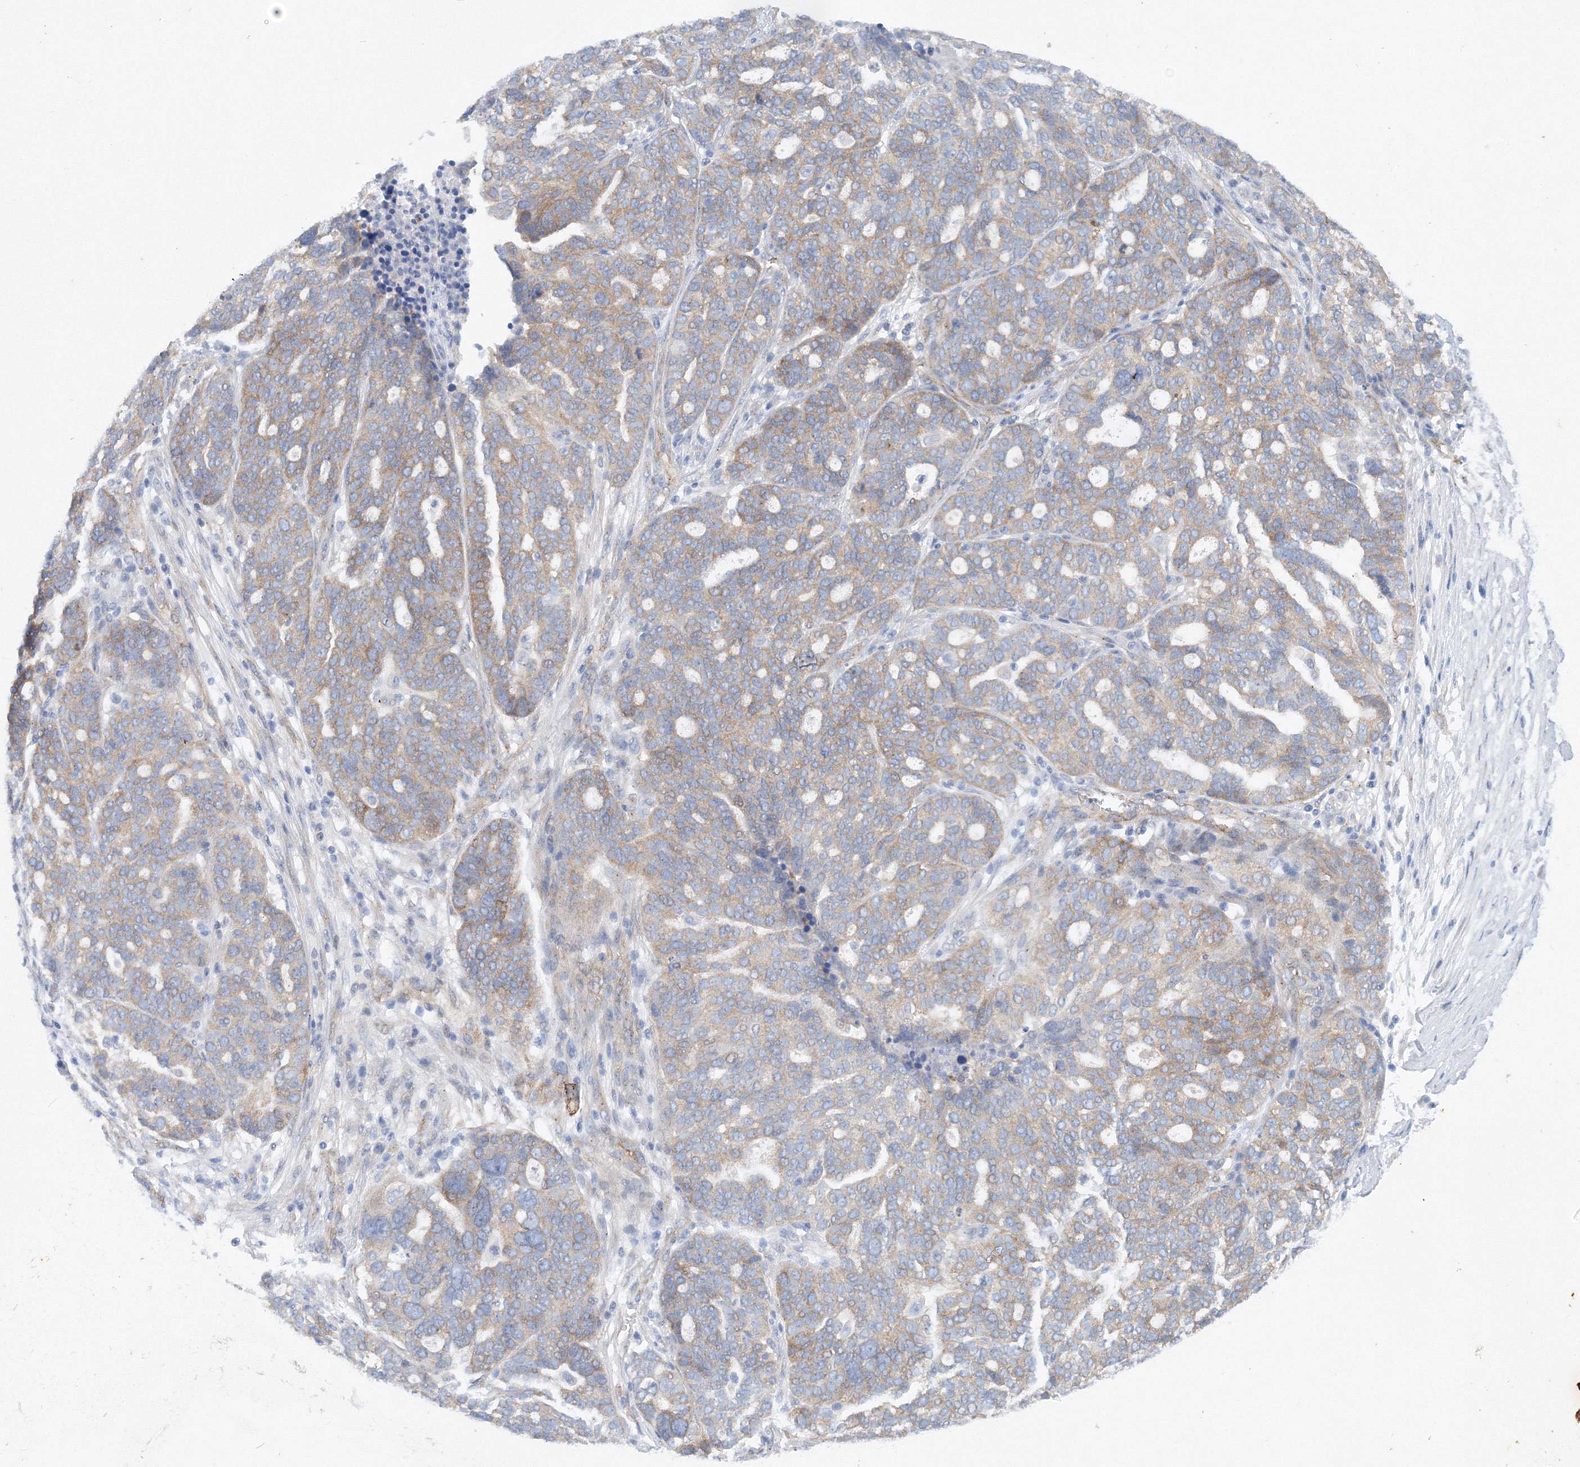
{"staining": {"intensity": "moderate", "quantity": "25%-75%", "location": "cytoplasmic/membranous"}, "tissue": "ovarian cancer", "cell_type": "Tumor cells", "image_type": "cancer", "snomed": [{"axis": "morphology", "description": "Cystadenocarcinoma, serous, NOS"}, {"axis": "topography", "description": "Ovary"}], "caption": "Immunohistochemical staining of human ovarian cancer (serous cystadenocarcinoma) demonstrates moderate cytoplasmic/membranous protein positivity in about 25%-75% of tumor cells. (DAB (3,3'-diaminobenzidine) IHC, brown staining for protein, blue staining for nuclei).", "gene": "TANC1", "patient": {"sex": "female", "age": 59}}